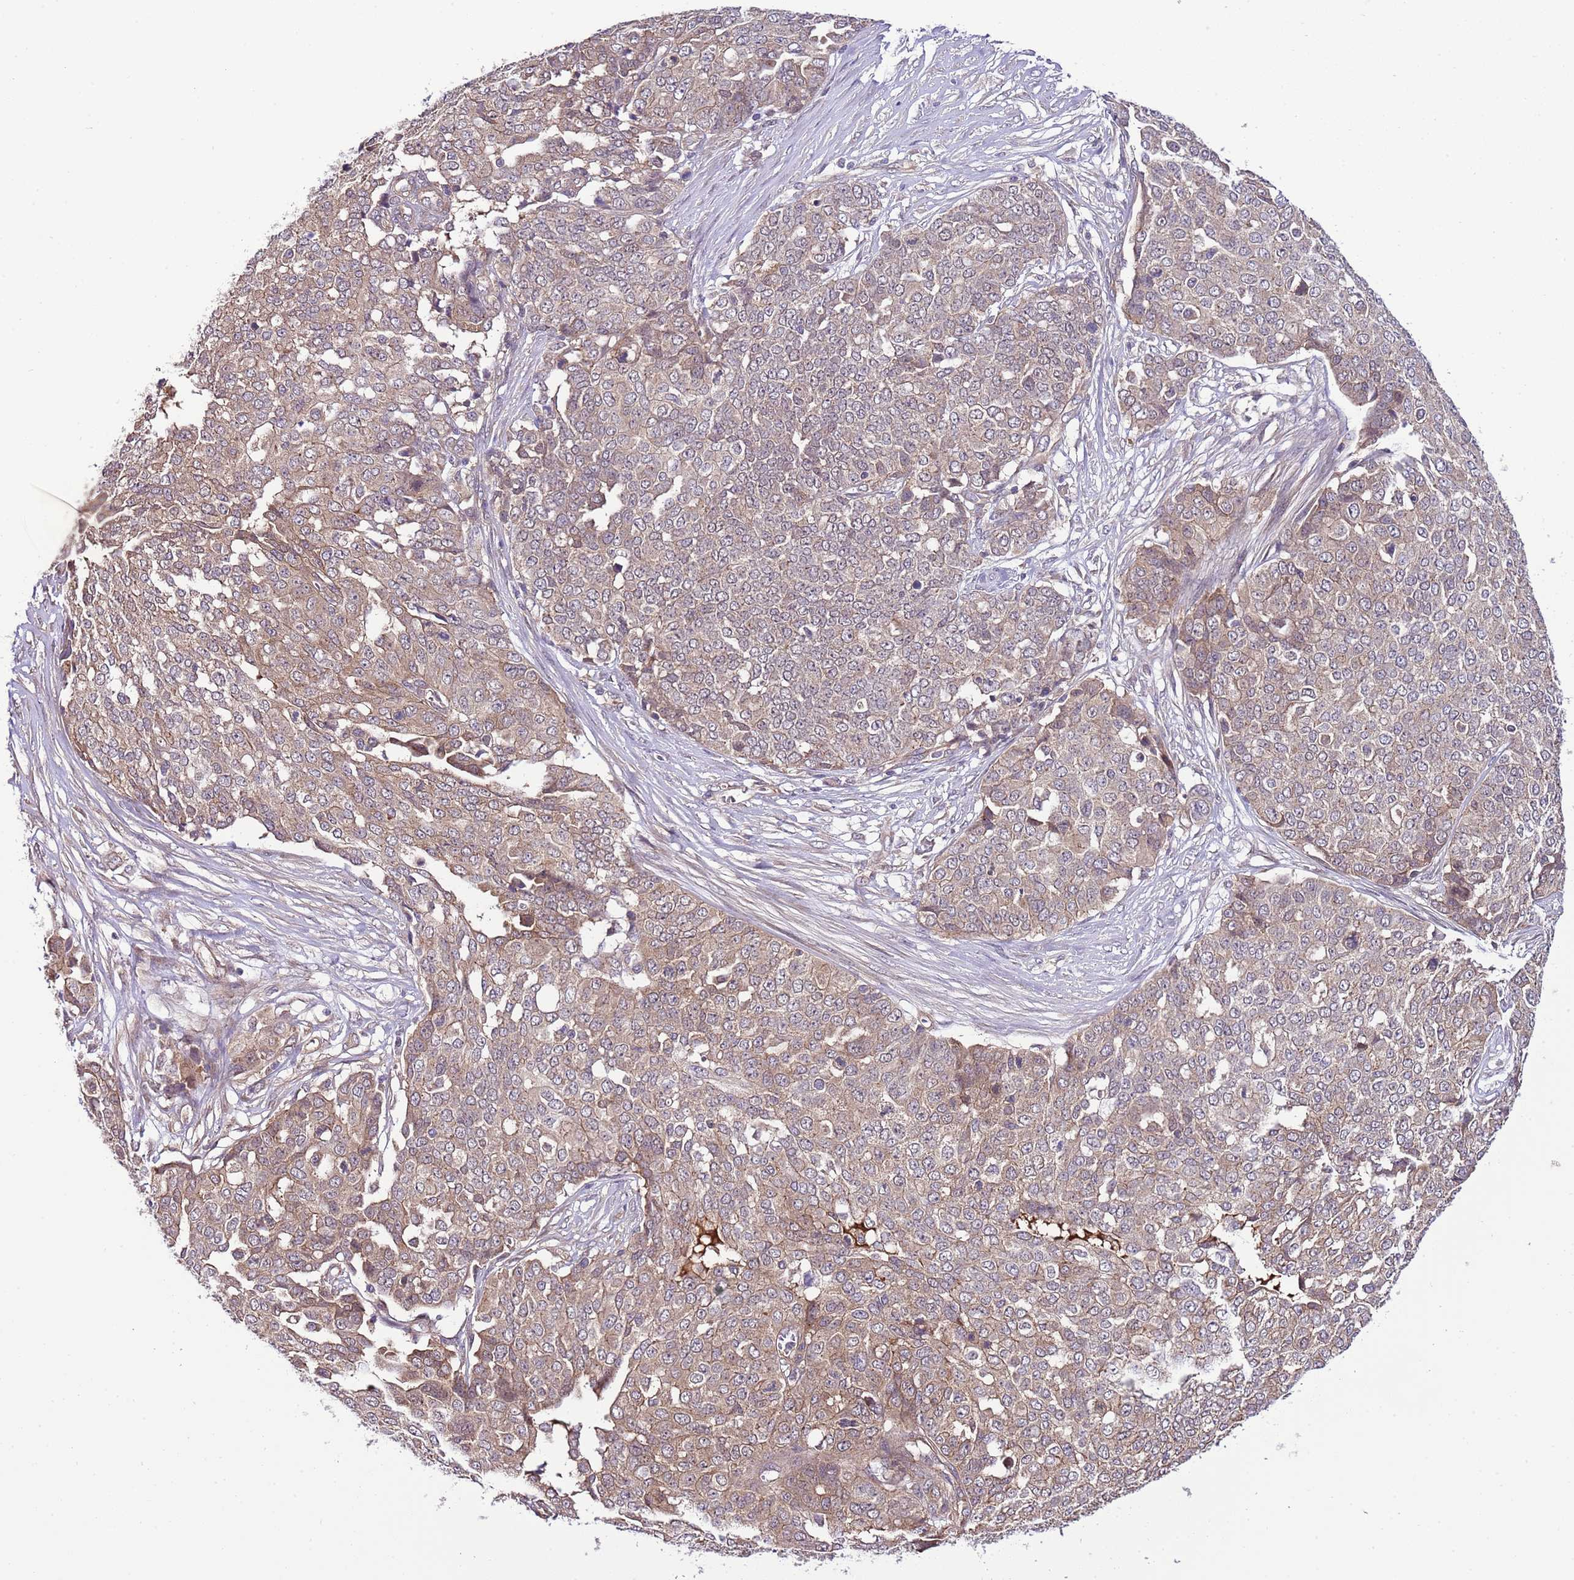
{"staining": {"intensity": "weak", "quantity": ">75%", "location": "cytoplasmic/membranous"}, "tissue": "ovarian cancer", "cell_type": "Tumor cells", "image_type": "cancer", "snomed": [{"axis": "morphology", "description": "Cystadenocarcinoma, serous, NOS"}, {"axis": "topography", "description": "Soft tissue"}, {"axis": "topography", "description": "Ovary"}], "caption": "A high-resolution image shows immunohistochemistry (IHC) staining of serous cystadenocarcinoma (ovarian), which shows weak cytoplasmic/membranous positivity in approximately >75% of tumor cells.", "gene": "DONSON", "patient": {"sex": "female", "age": 57}}